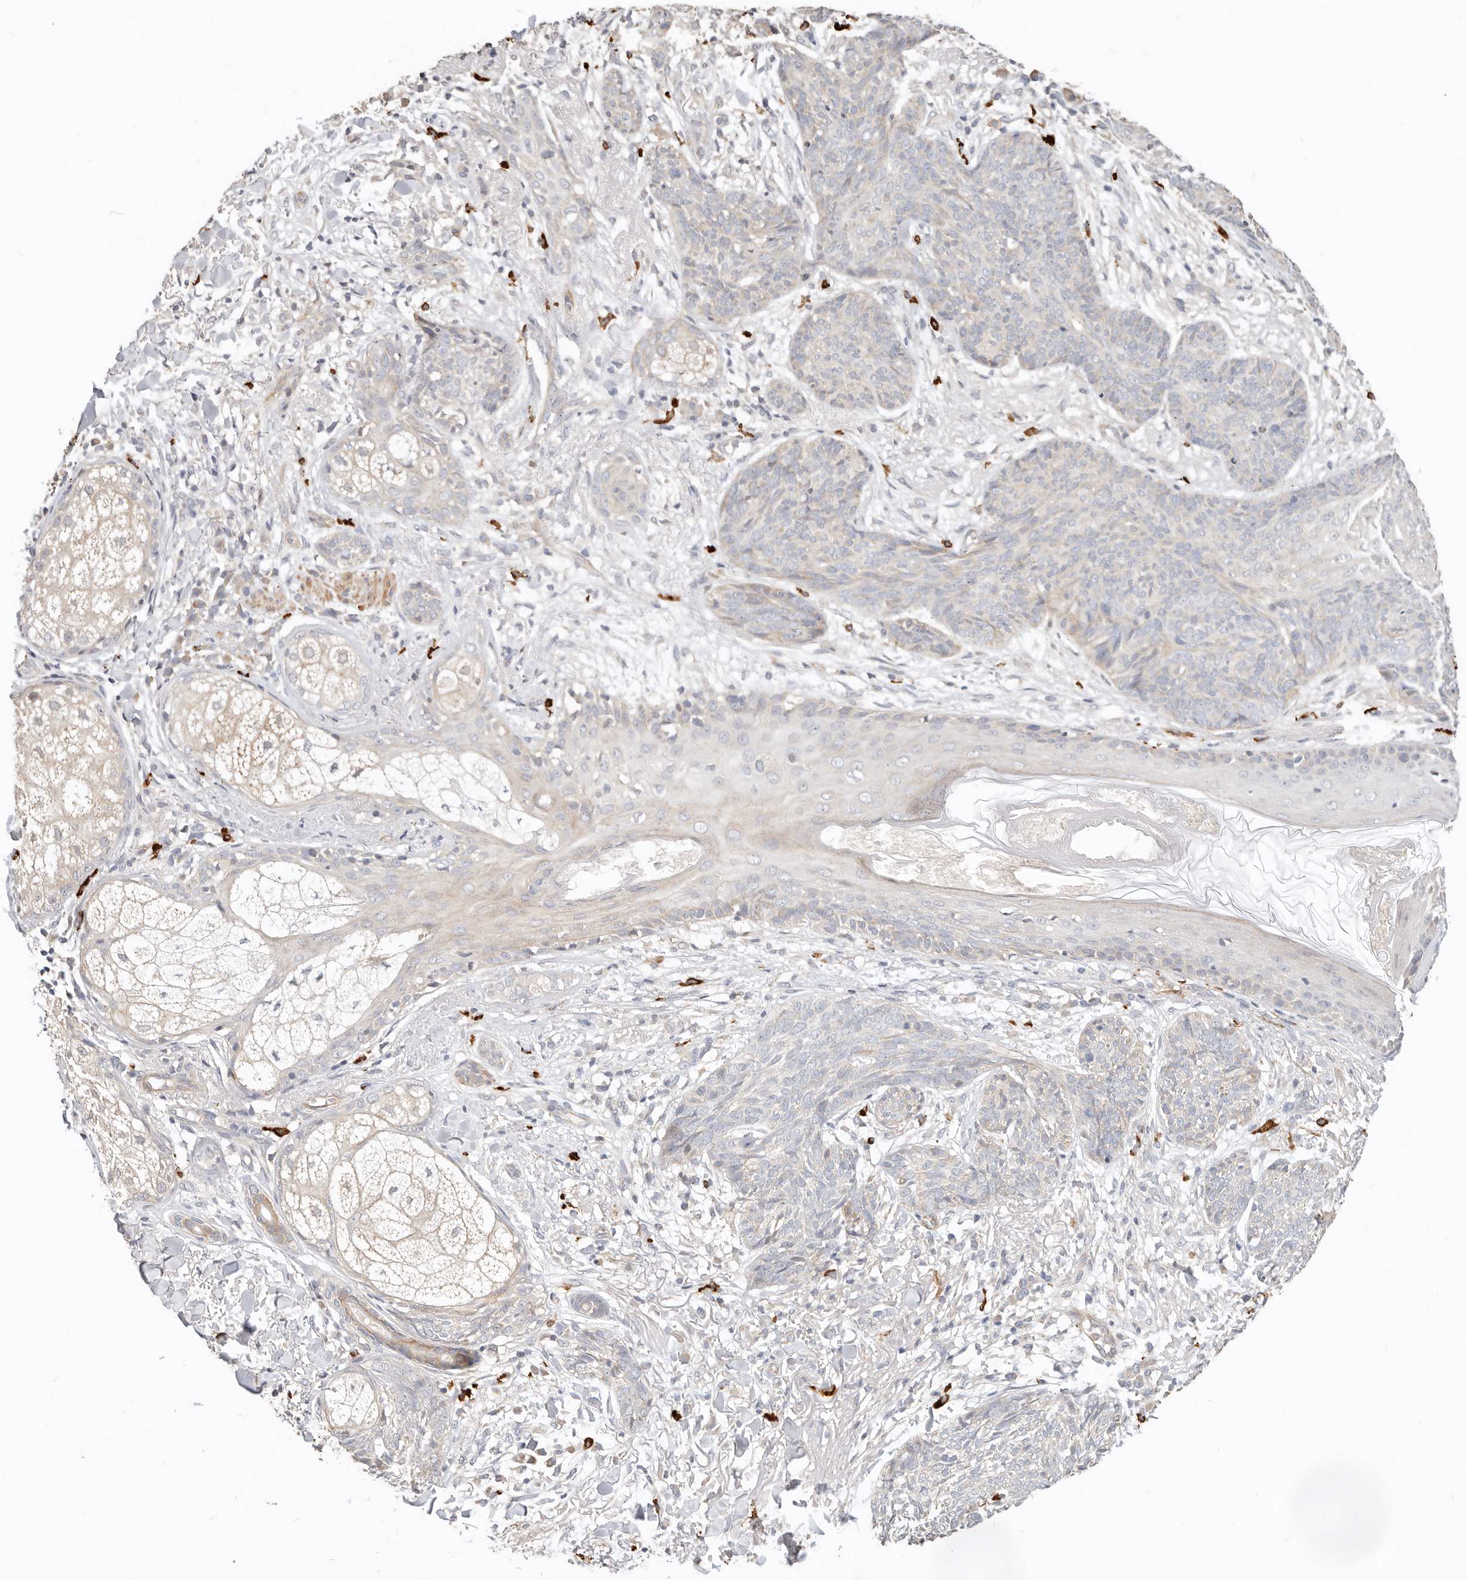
{"staining": {"intensity": "negative", "quantity": "none", "location": "none"}, "tissue": "skin cancer", "cell_type": "Tumor cells", "image_type": "cancer", "snomed": [{"axis": "morphology", "description": "Basal cell carcinoma"}, {"axis": "topography", "description": "Skin"}], "caption": "Immunohistochemical staining of skin cancer (basal cell carcinoma) demonstrates no significant staining in tumor cells.", "gene": "ZRANB1", "patient": {"sex": "male", "age": 85}}